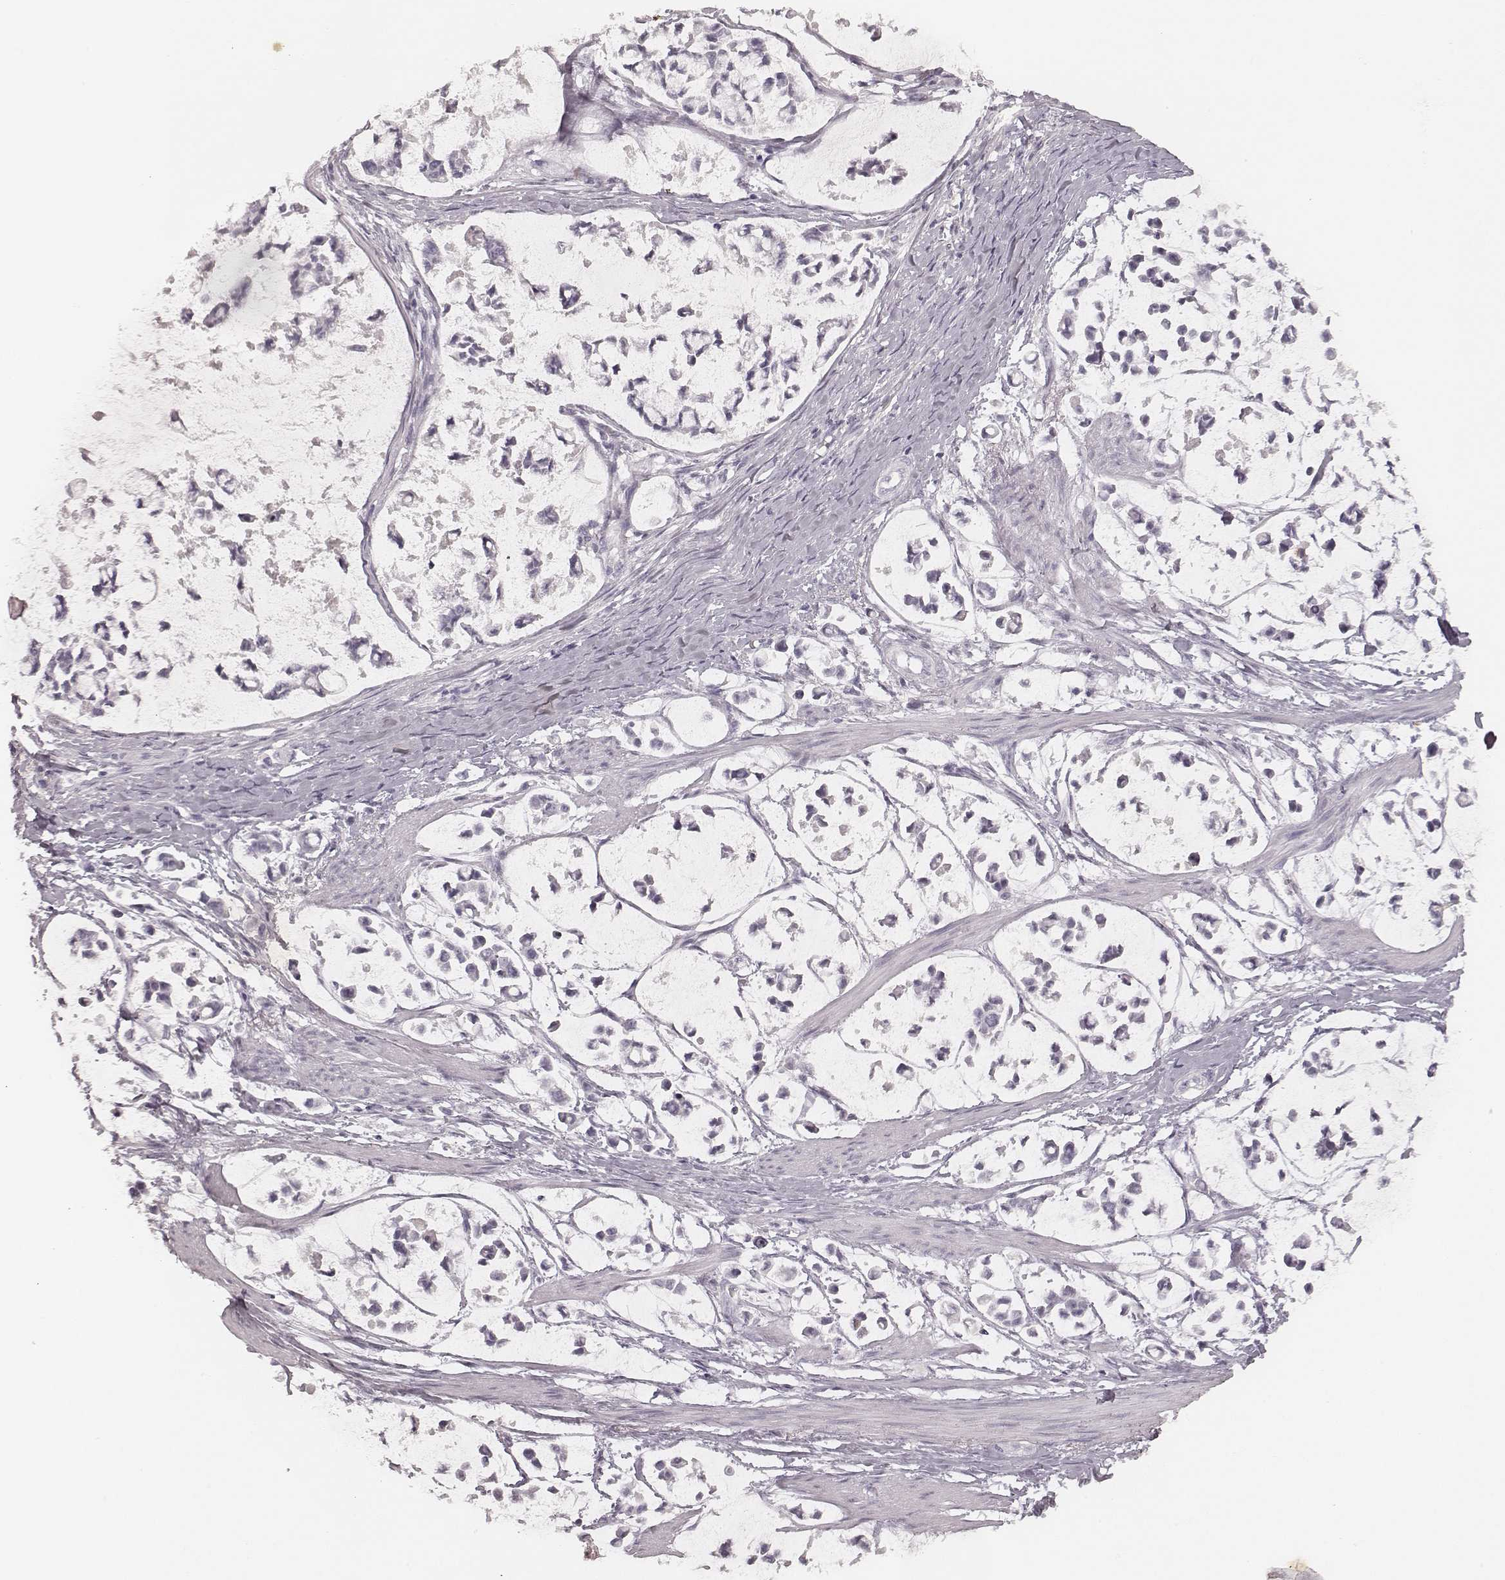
{"staining": {"intensity": "negative", "quantity": "none", "location": "none"}, "tissue": "stomach cancer", "cell_type": "Tumor cells", "image_type": "cancer", "snomed": [{"axis": "morphology", "description": "Adenocarcinoma, NOS"}, {"axis": "topography", "description": "Stomach"}], "caption": "An IHC histopathology image of stomach cancer (adenocarcinoma) is shown. There is no staining in tumor cells of stomach cancer (adenocarcinoma).", "gene": "KRT72", "patient": {"sex": "male", "age": 82}}